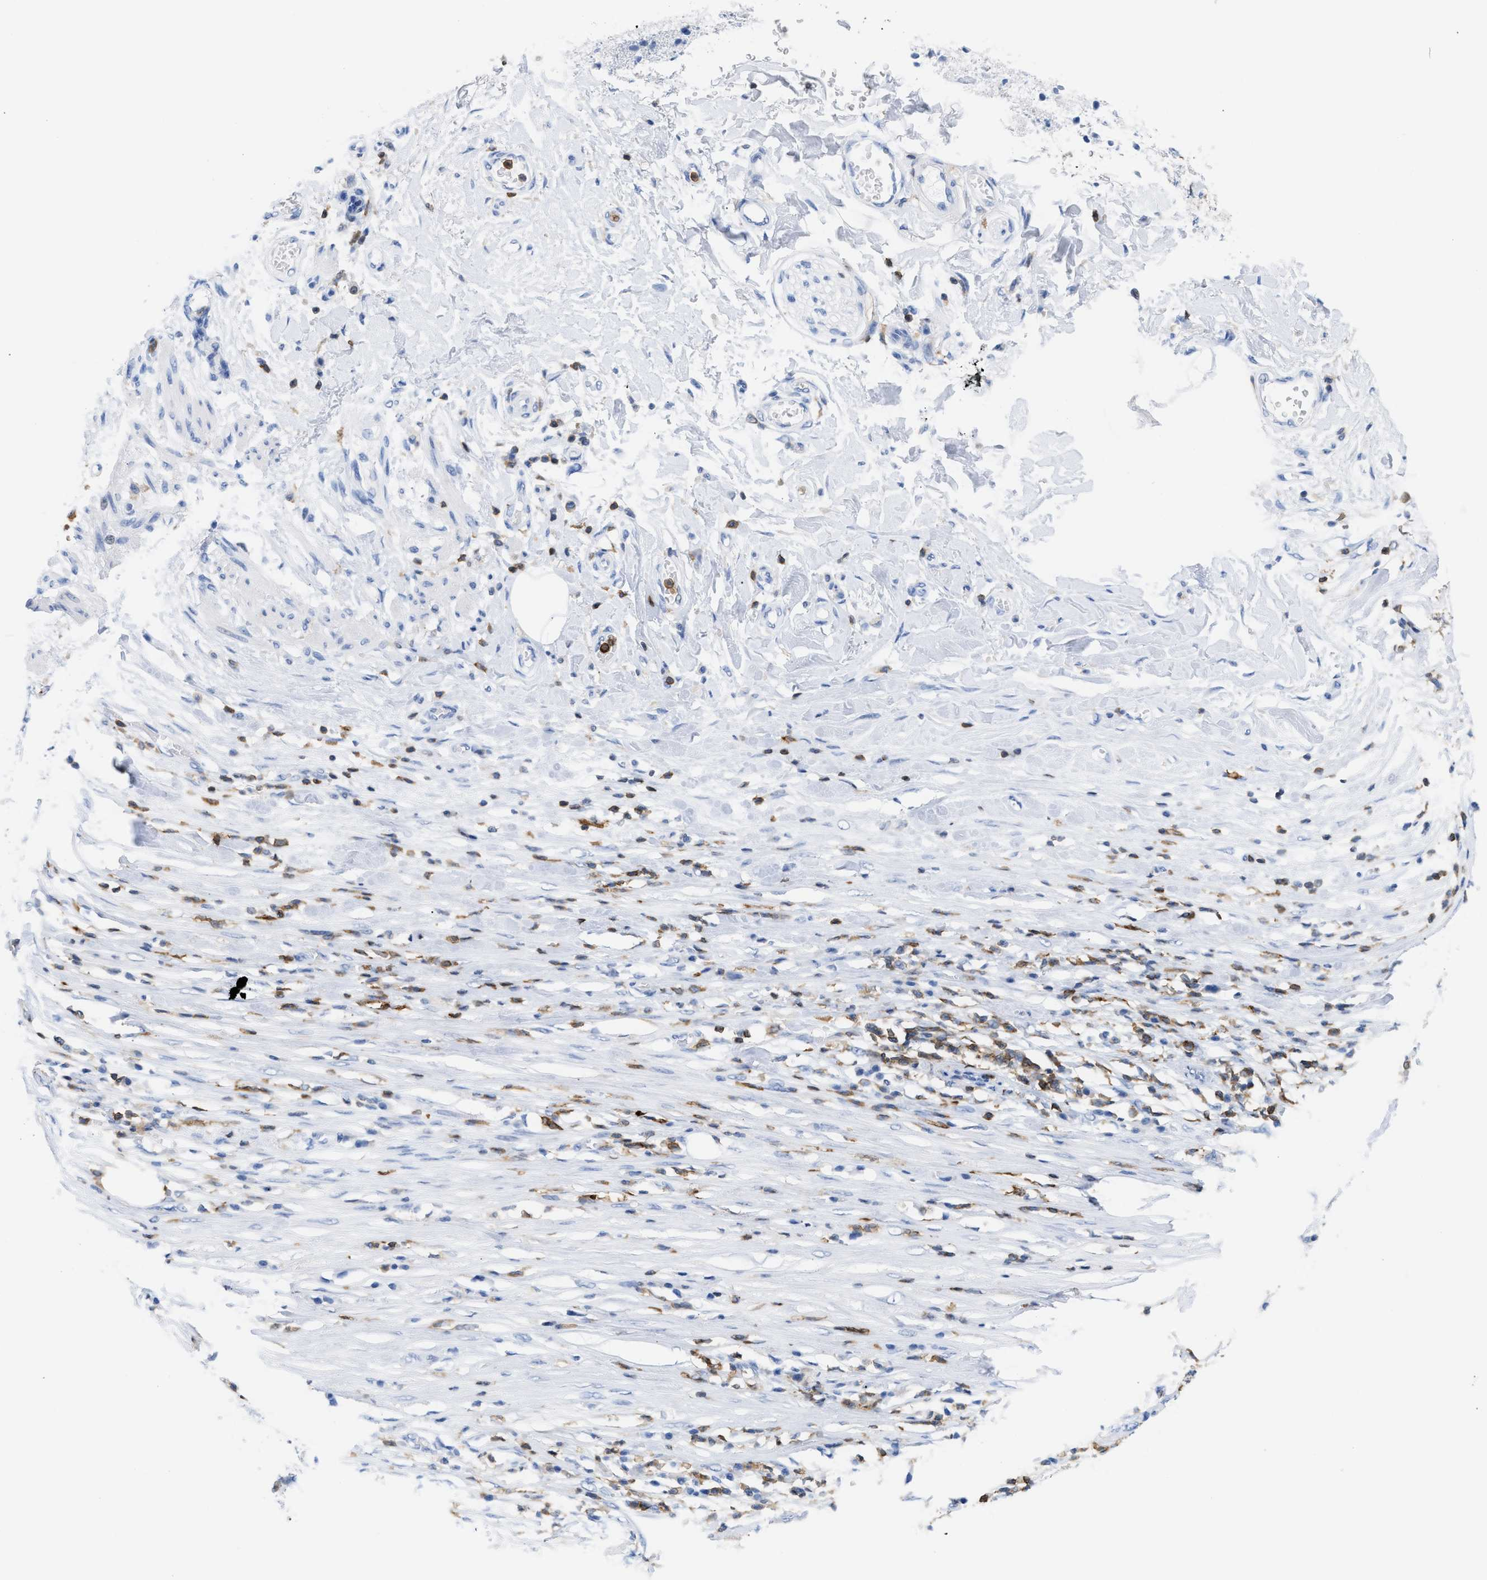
{"staining": {"intensity": "negative", "quantity": "none", "location": "none"}, "tissue": "pancreatic cancer", "cell_type": "Tumor cells", "image_type": "cancer", "snomed": [{"axis": "morphology", "description": "Adenocarcinoma, NOS"}, {"axis": "topography", "description": "Pancreas"}], "caption": "Protein analysis of pancreatic cancer (adenocarcinoma) shows no significant positivity in tumor cells.", "gene": "LCP1", "patient": {"sex": "female", "age": 78}}